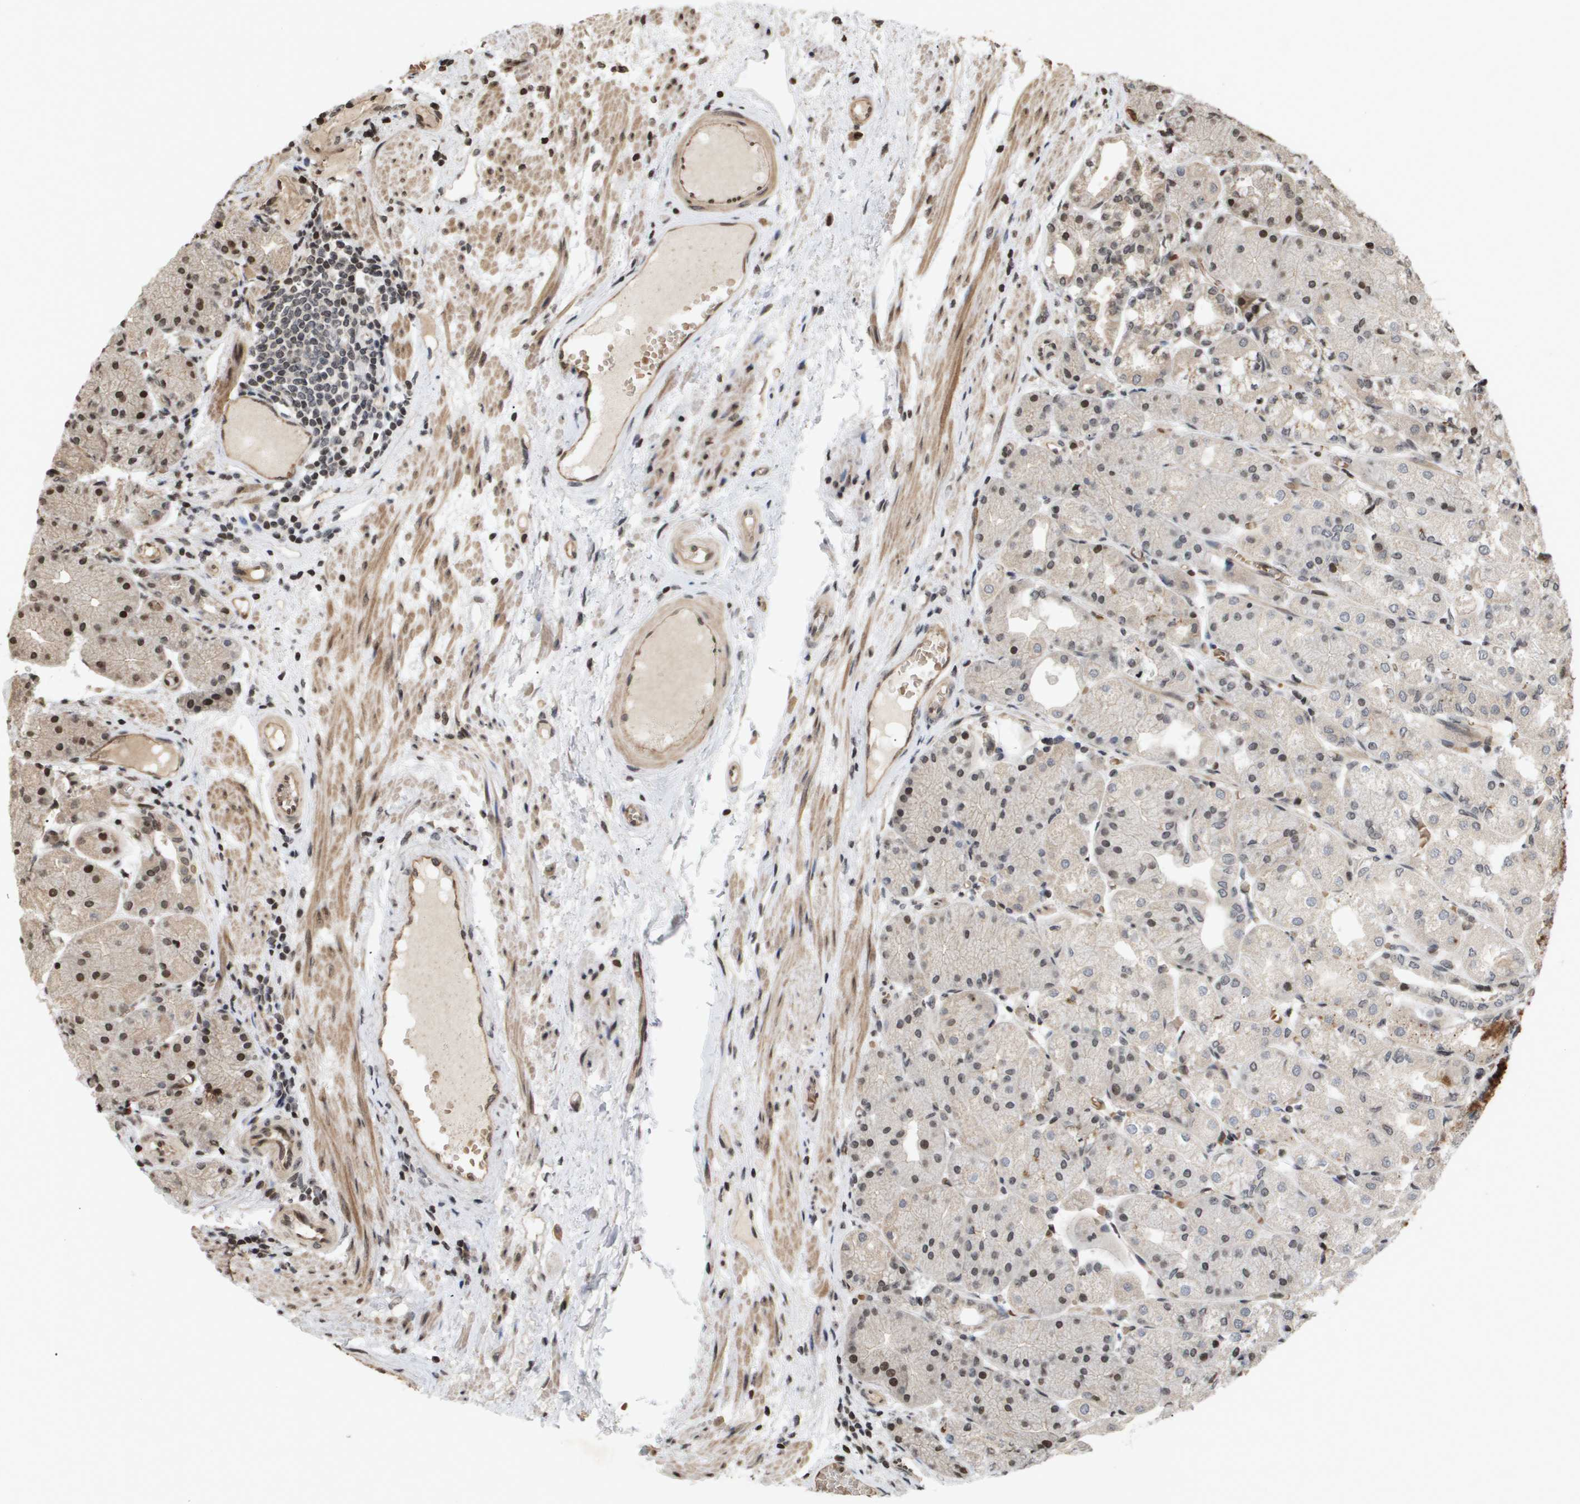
{"staining": {"intensity": "strong", "quantity": "<25%", "location": "cytoplasmic/membranous"}, "tissue": "stomach", "cell_type": "Glandular cells", "image_type": "normal", "snomed": [{"axis": "morphology", "description": "Normal tissue, NOS"}, {"axis": "topography", "description": "Stomach, upper"}], "caption": "Immunohistochemistry (IHC) micrograph of unremarkable stomach: stomach stained using IHC reveals medium levels of strong protein expression localized specifically in the cytoplasmic/membranous of glandular cells, appearing as a cytoplasmic/membranous brown color.", "gene": "HSPA6", "patient": {"sex": "male", "age": 72}}